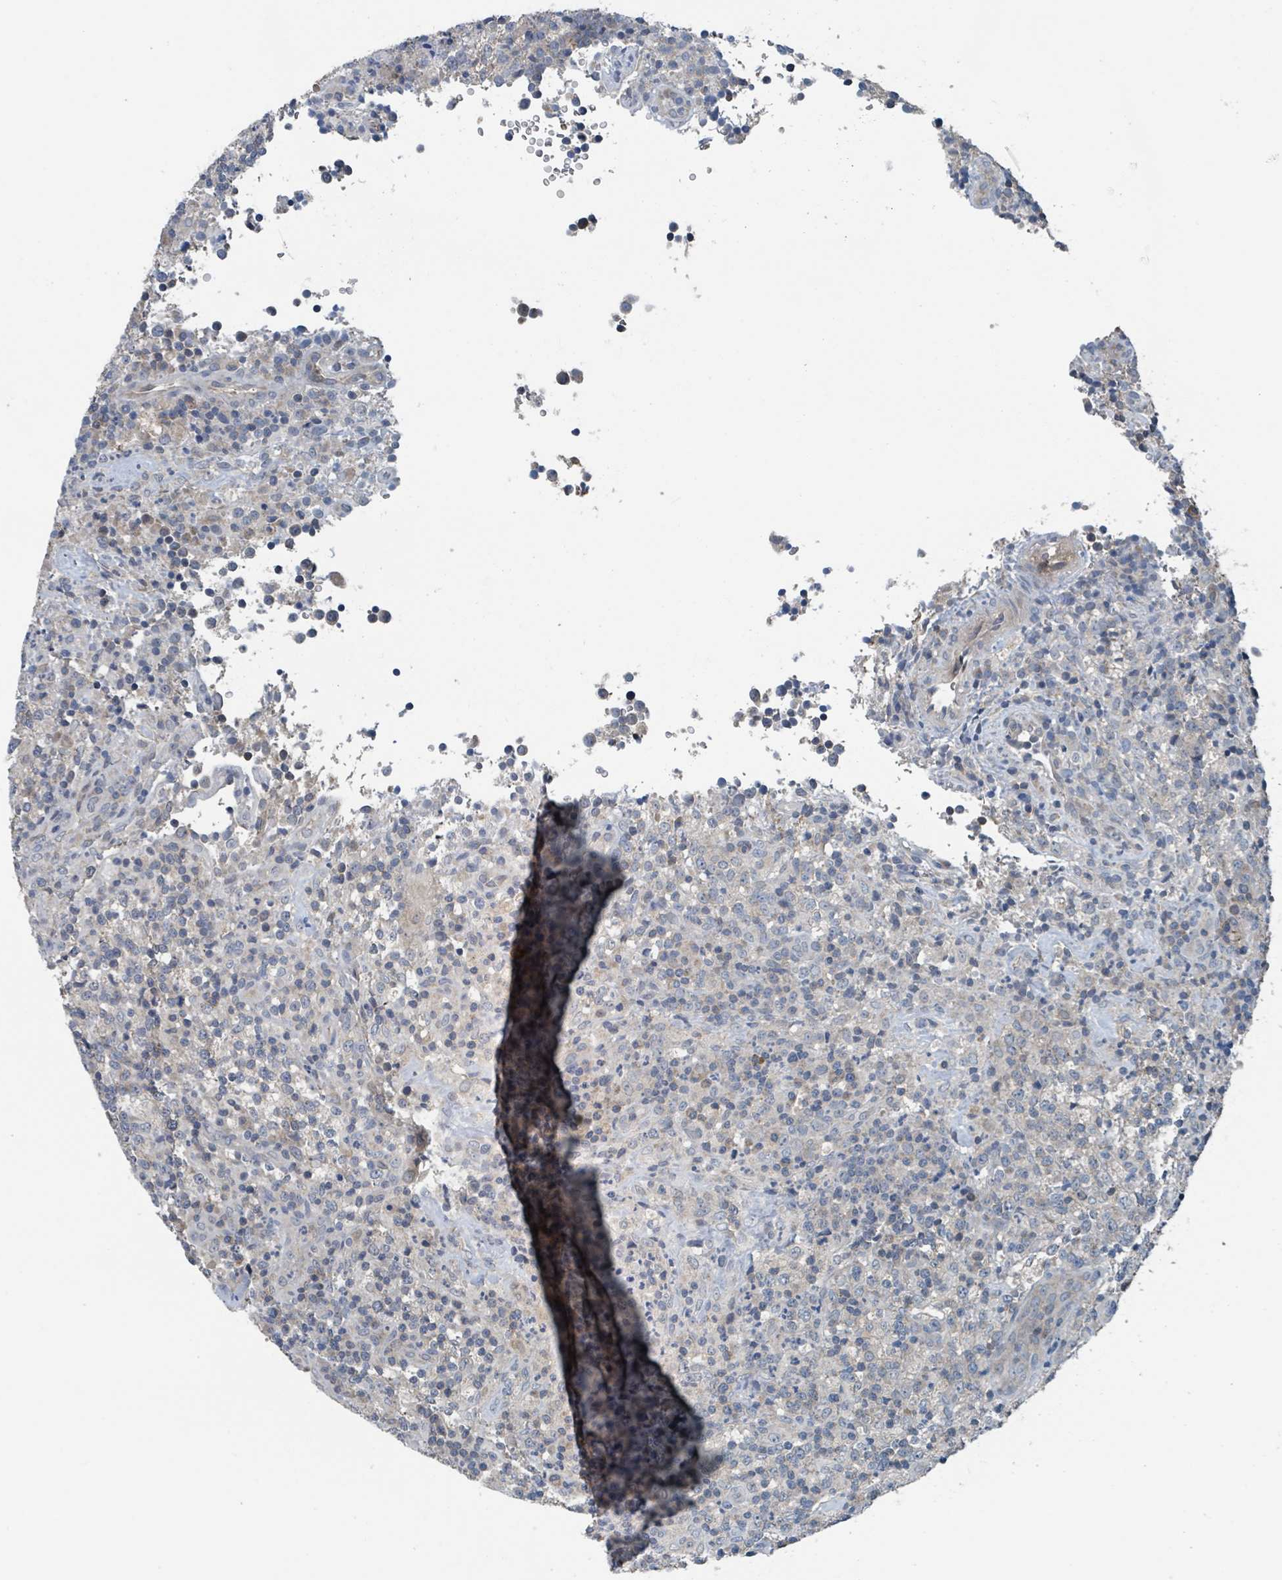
{"staining": {"intensity": "negative", "quantity": "none", "location": "none"}, "tissue": "lymphoma", "cell_type": "Tumor cells", "image_type": "cancer", "snomed": [{"axis": "morphology", "description": "Malignant lymphoma, non-Hodgkin's type, High grade"}, {"axis": "topography", "description": "Lymph node"}], "caption": "An IHC image of lymphoma is shown. There is no staining in tumor cells of lymphoma.", "gene": "ACBD4", "patient": {"sex": "male", "age": 54}}